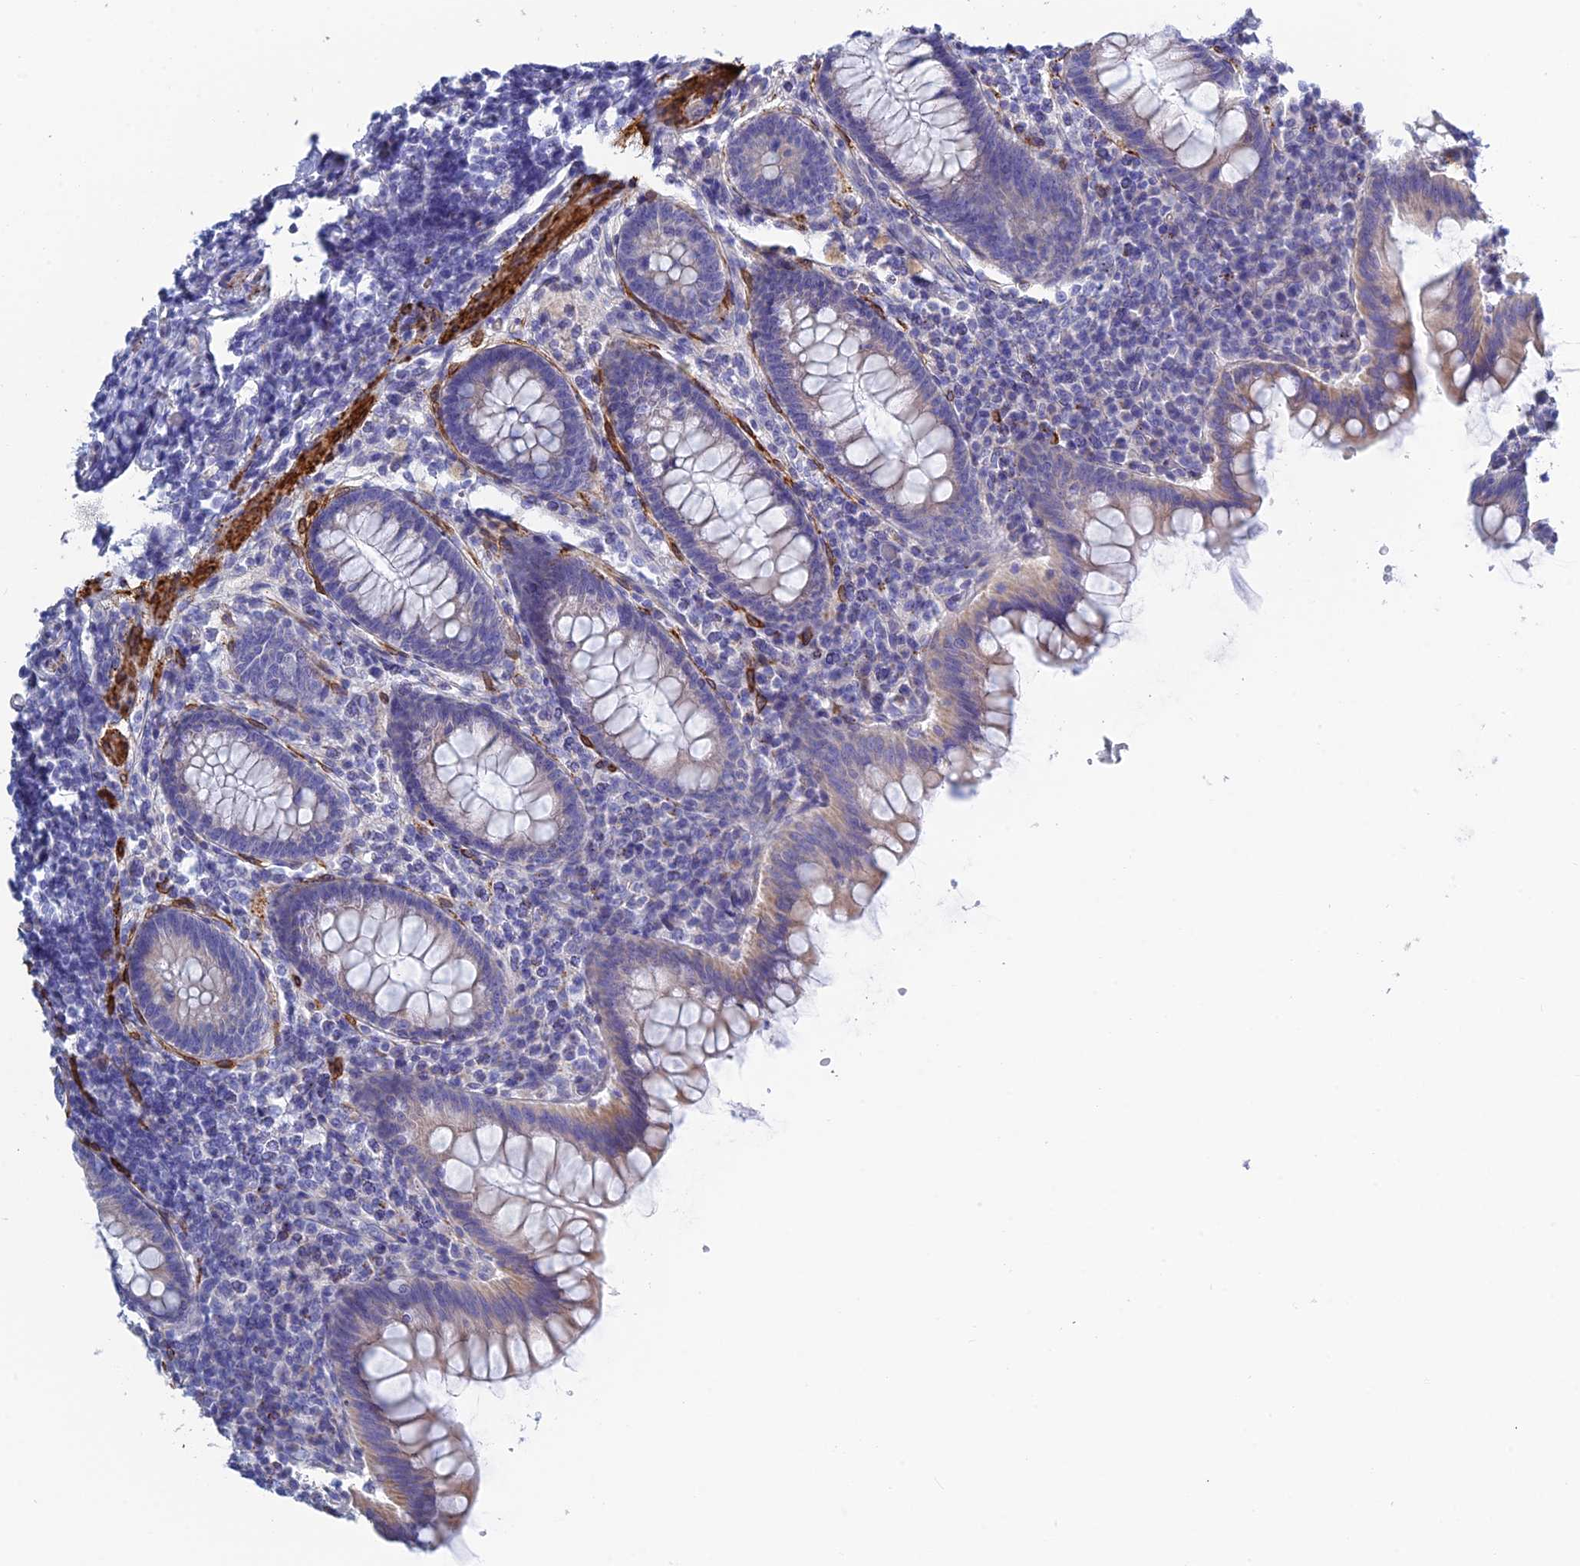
{"staining": {"intensity": "moderate", "quantity": "<25%", "location": "cytoplasmic/membranous"}, "tissue": "appendix", "cell_type": "Glandular cells", "image_type": "normal", "snomed": [{"axis": "morphology", "description": "Normal tissue, NOS"}, {"axis": "topography", "description": "Appendix"}], "caption": "Appendix was stained to show a protein in brown. There is low levels of moderate cytoplasmic/membranous positivity in approximately <25% of glandular cells. (IHC, brightfield microscopy, high magnification).", "gene": "PCDHA8", "patient": {"sex": "female", "age": 33}}